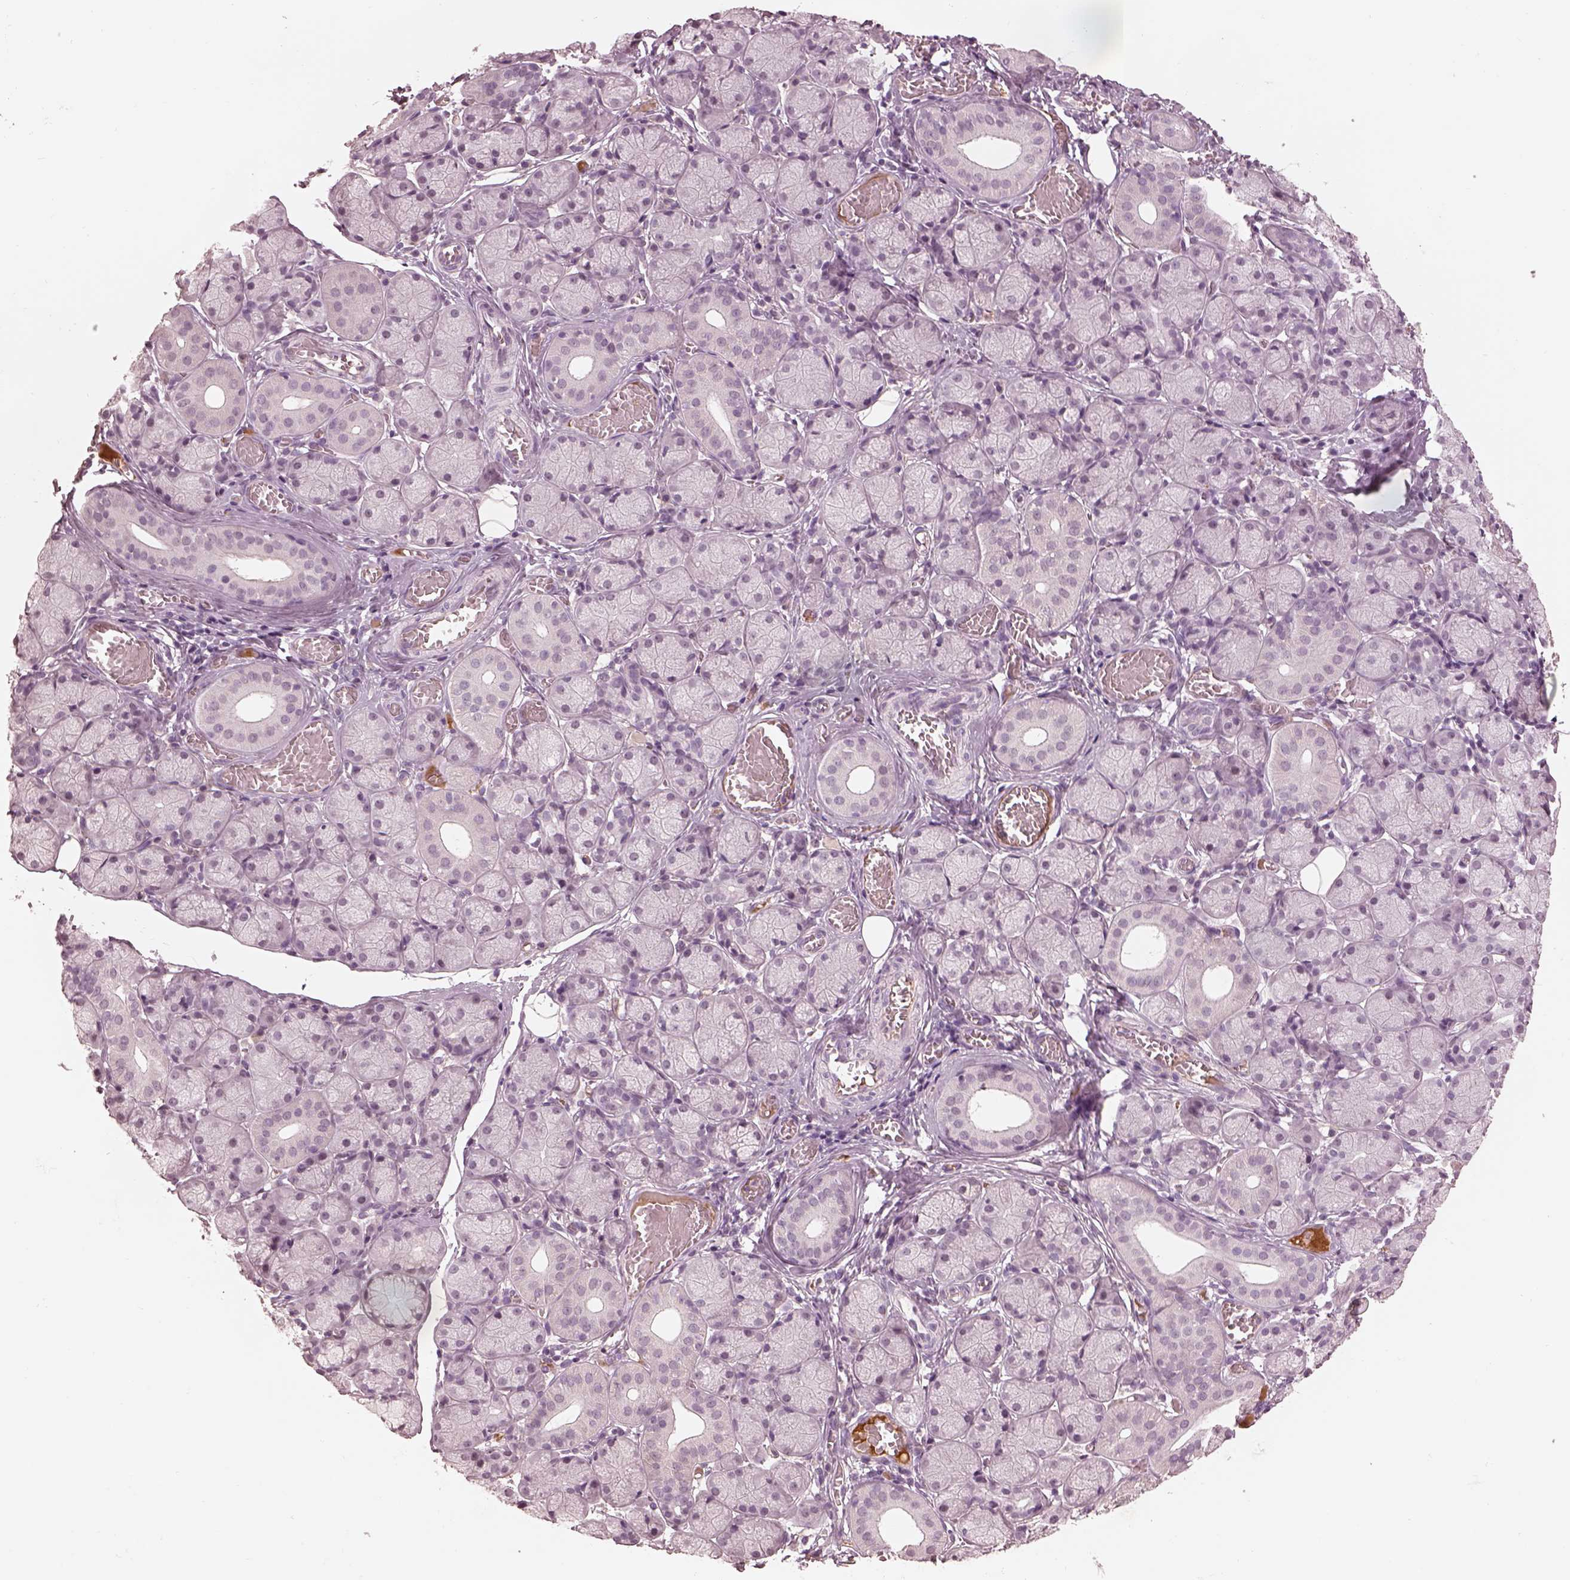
{"staining": {"intensity": "negative", "quantity": "none", "location": "none"}, "tissue": "salivary gland", "cell_type": "Glandular cells", "image_type": "normal", "snomed": [{"axis": "morphology", "description": "Normal tissue, NOS"}, {"axis": "topography", "description": "Salivary gland"}, {"axis": "topography", "description": "Peripheral nerve tissue"}], "caption": "An immunohistochemistry (IHC) micrograph of unremarkable salivary gland is shown. There is no staining in glandular cells of salivary gland.", "gene": "KCNA2", "patient": {"sex": "female", "age": 24}}